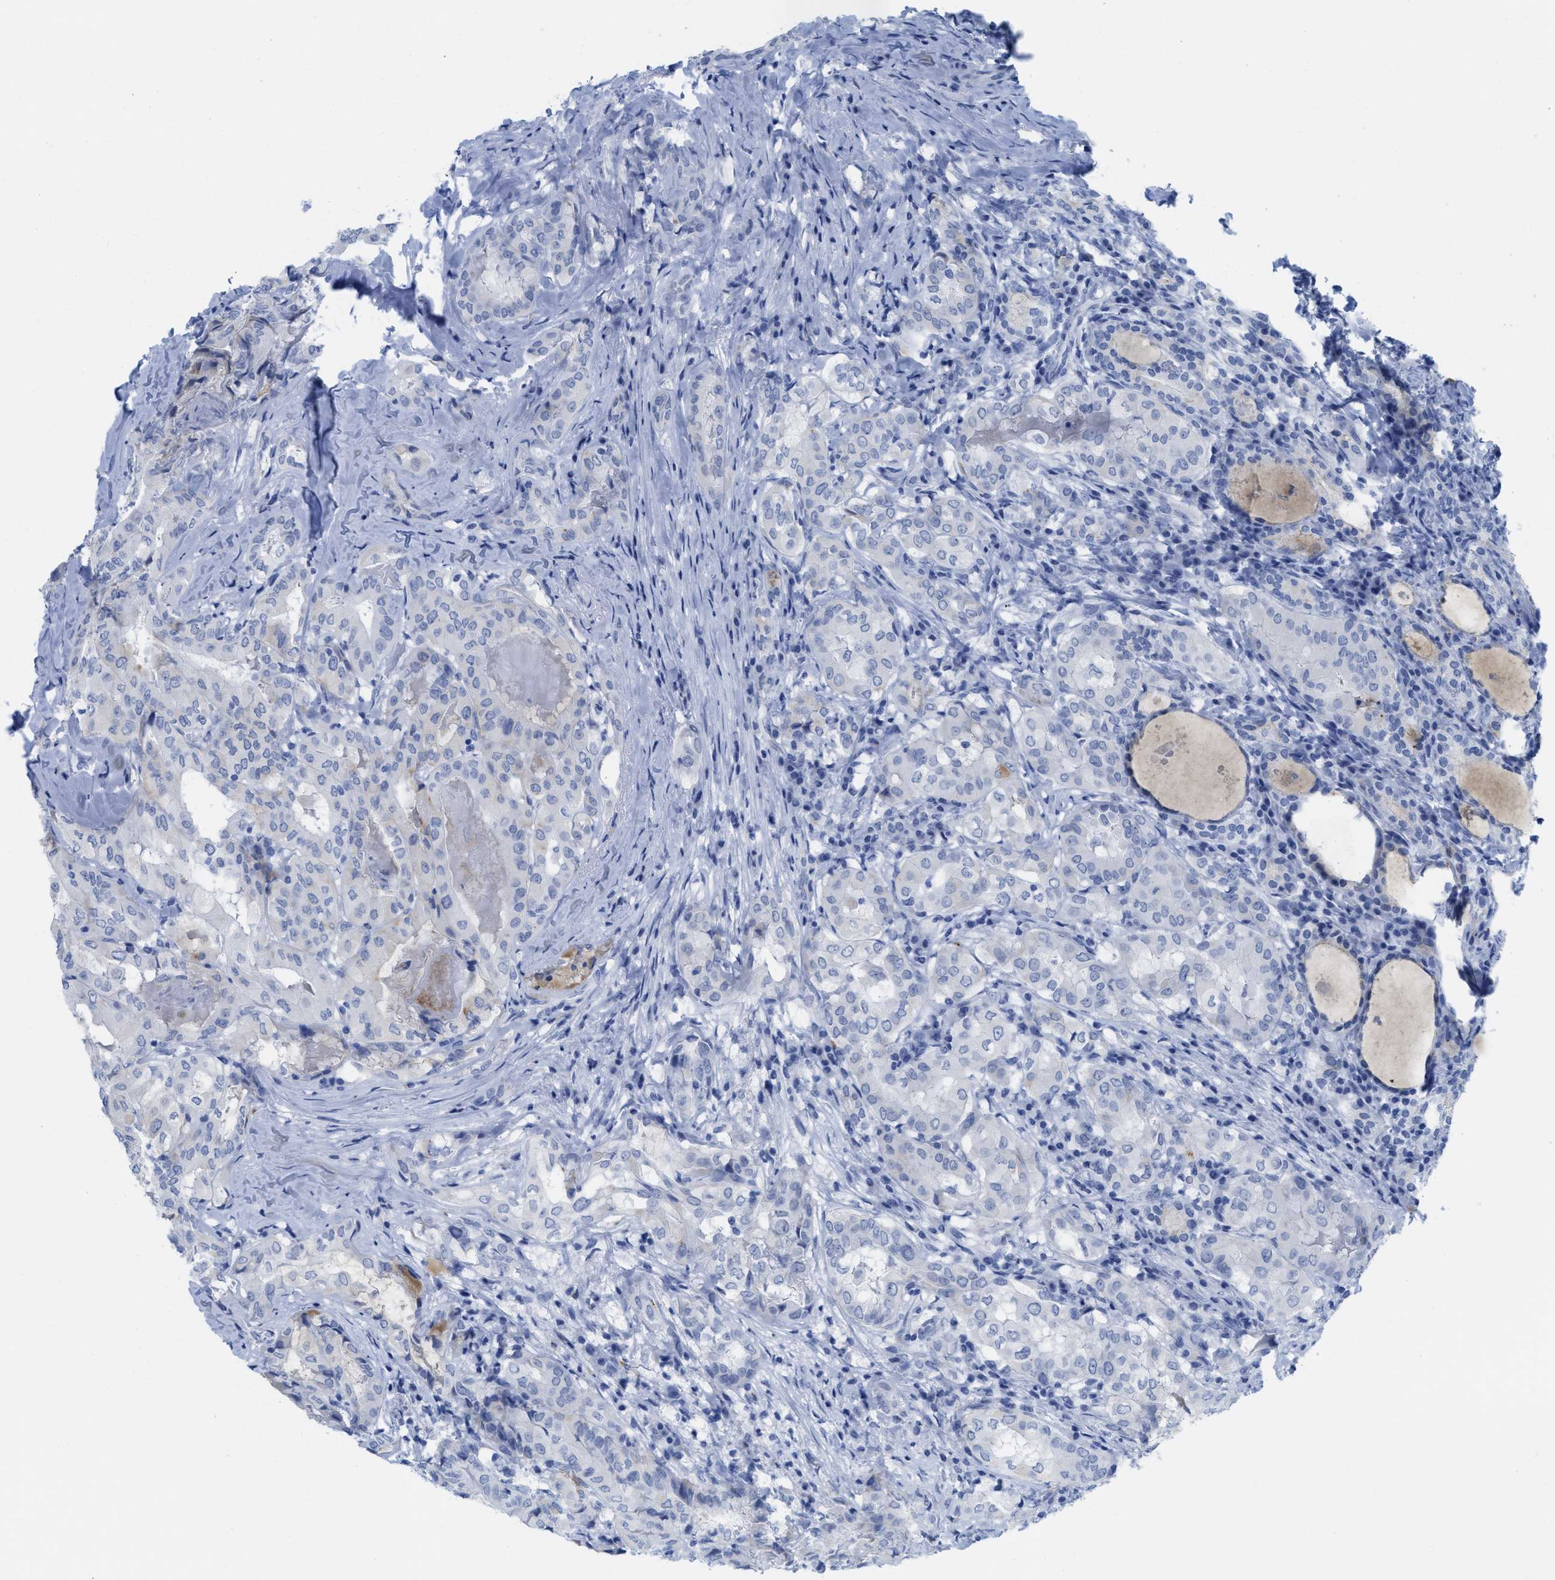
{"staining": {"intensity": "negative", "quantity": "none", "location": "none"}, "tissue": "thyroid cancer", "cell_type": "Tumor cells", "image_type": "cancer", "snomed": [{"axis": "morphology", "description": "Papillary adenocarcinoma, NOS"}, {"axis": "topography", "description": "Thyroid gland"}], "caption": "This is a image of immunohistochemistry (IHC) staining of thyroid papillary adenocarcinoma, which shows no expression in tumor cells.", "gene": "WDR4", "patient": {"sex": "female", "age": 42}}